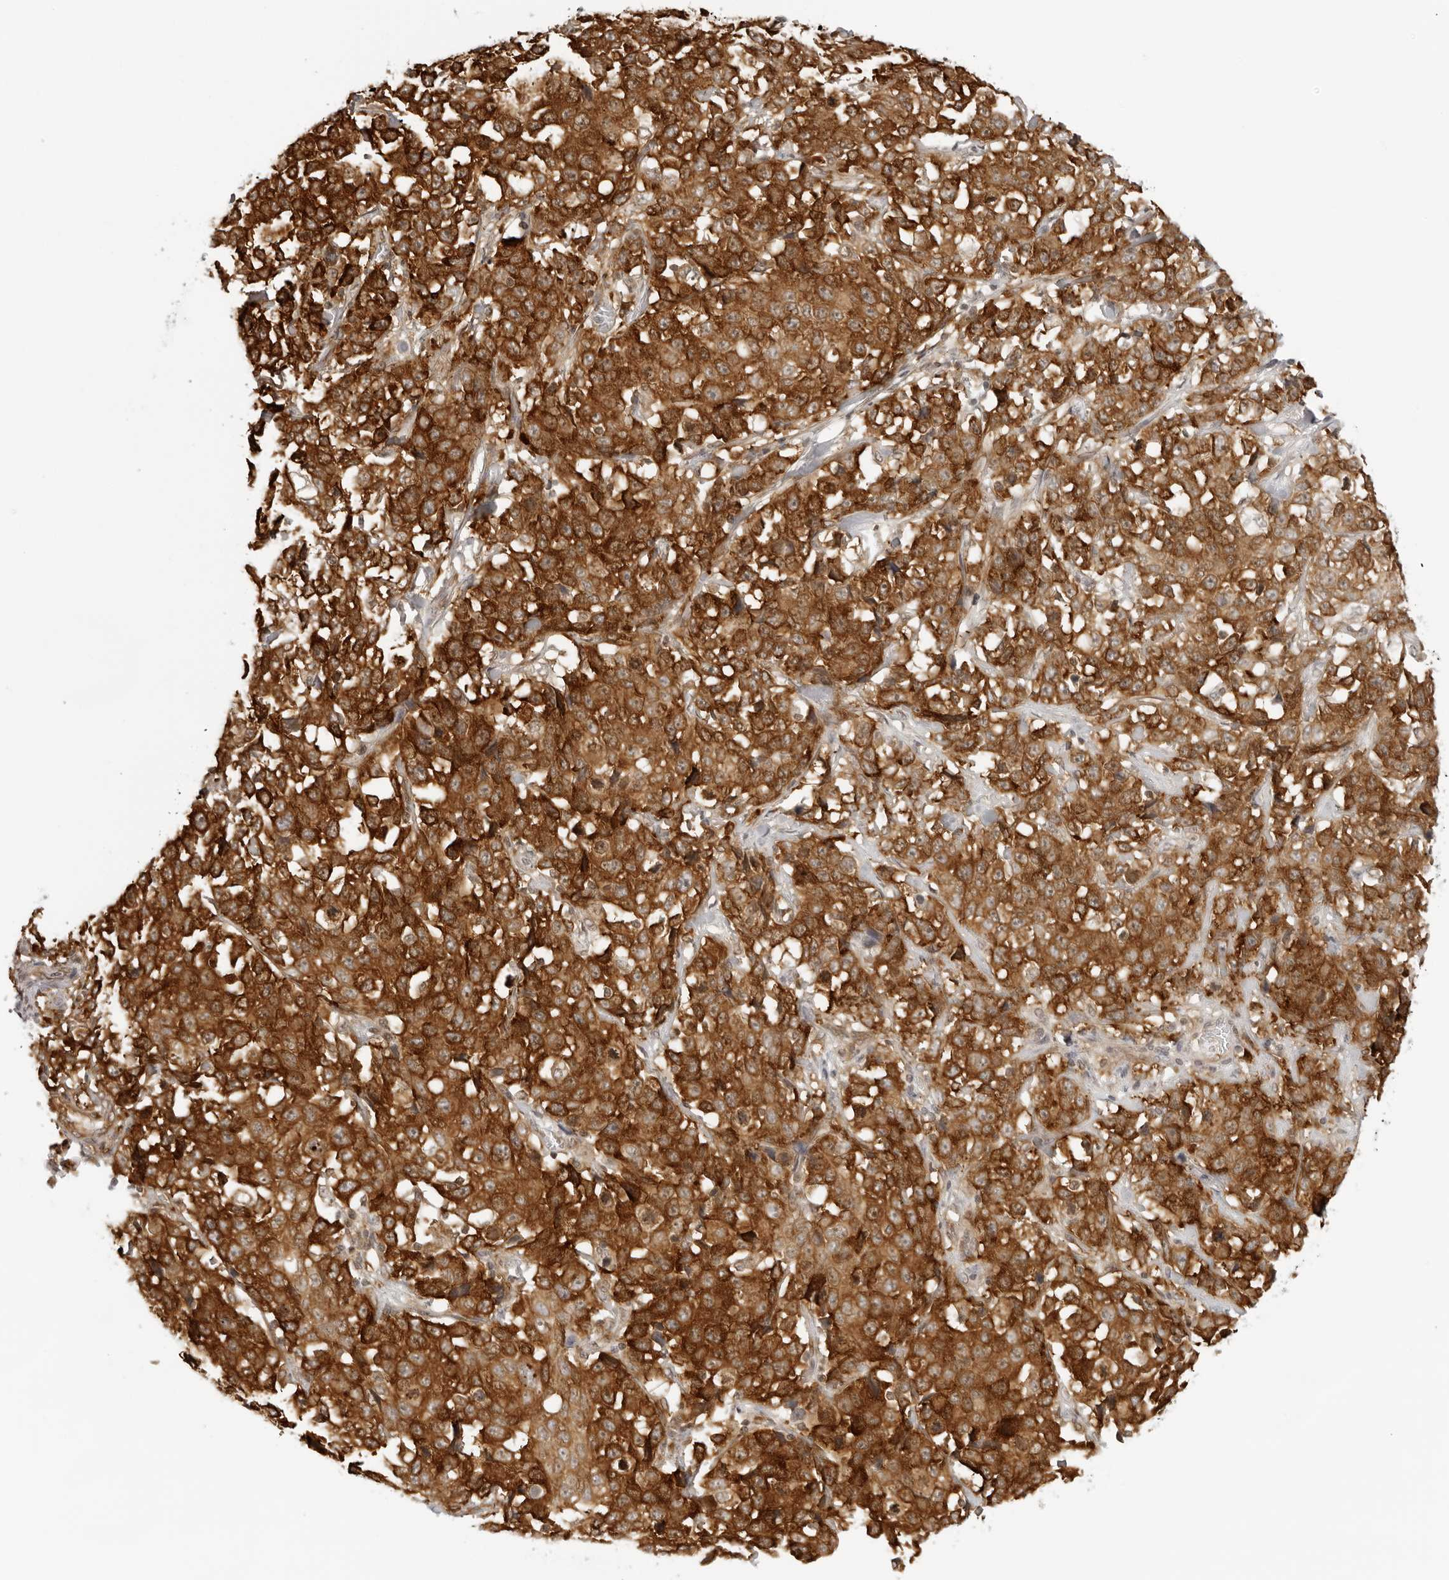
{"staining": {"intensity": "strong", "quantity": ">75%", "location": "cytoplasmic/membranous"}, "tissue": "stomach cancer", "cell_type": "Tumor cells", "image_type": "cancer", "snomed": [{"axis": "morphology", "description": "Normal tissue, NOS"}, {"axis": "morphology", "description": "Adenocarcinoma, NOS"}, {"axis": "topography", "description": "Stomach"}], "caption": "This is an image of immunohistochemistry (IHC) staining of adenocarcinoma (stomach), which shows strong positivity in the cytoplasmic/membranous of tumor cells.", "gene": "EIF4G1", "patient": {"sex": "male", "age": 48}}